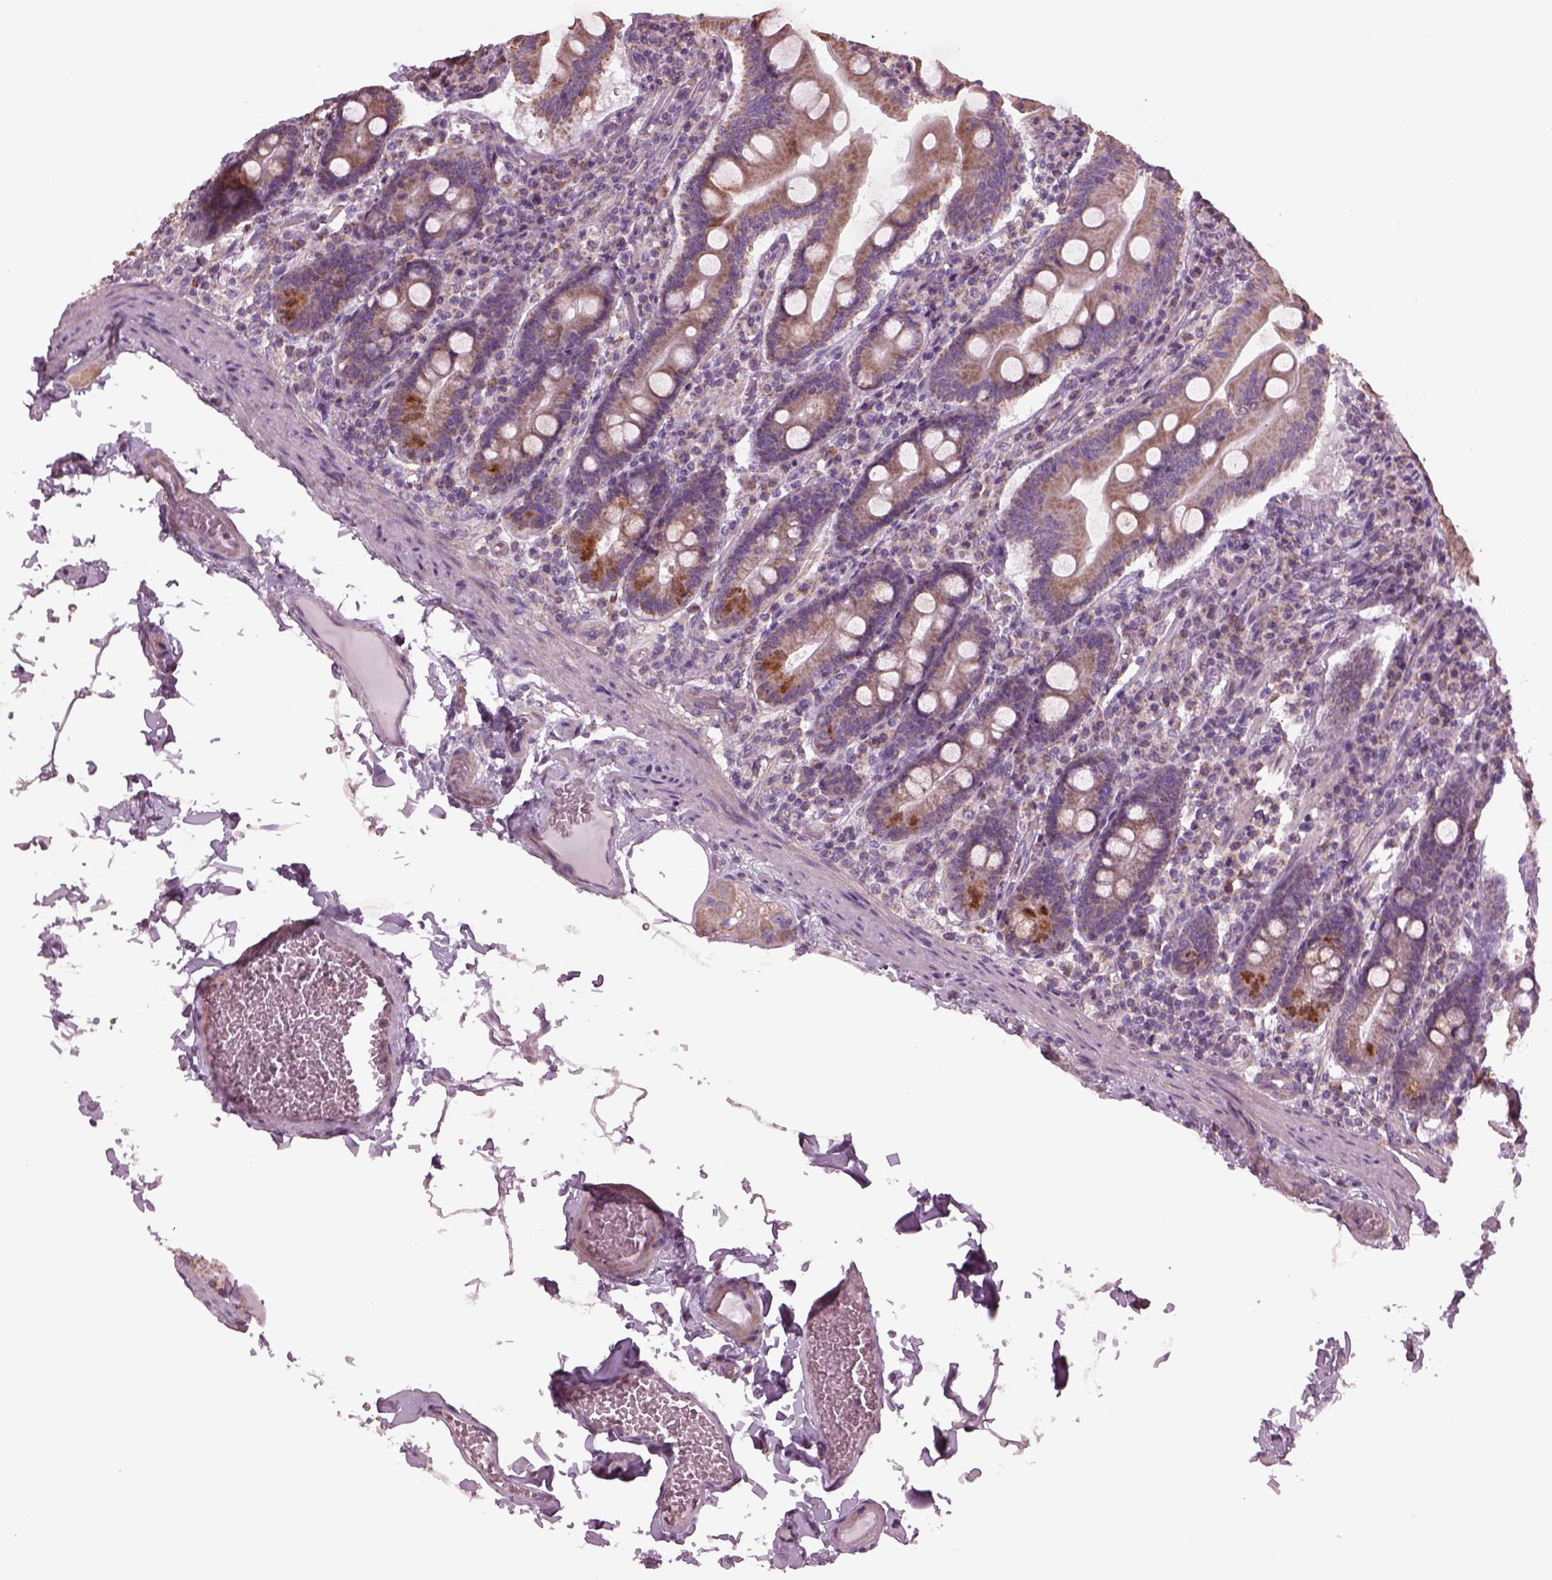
{"staining": {"intensity": "moderate", "quantity": ">75%", "location": "cytoplasmic/membranous"}, "tissue": "small intestine", "cell_type": "Glandular cells", "image_type": "normal", "snomed": [{"axis": "morphology", "description": "Normal tissue, NOS"}, {"axis": "topography", "description": "Small intestine"}], "caption": "IHC (DAB) staining of unremarkable small intestine displays moderate cytoplasmic/membranous protein positivity in approximately >75% of glandular cells.", "gene": "SPATA7", "patient": {"sex": "male", "age": 37}}